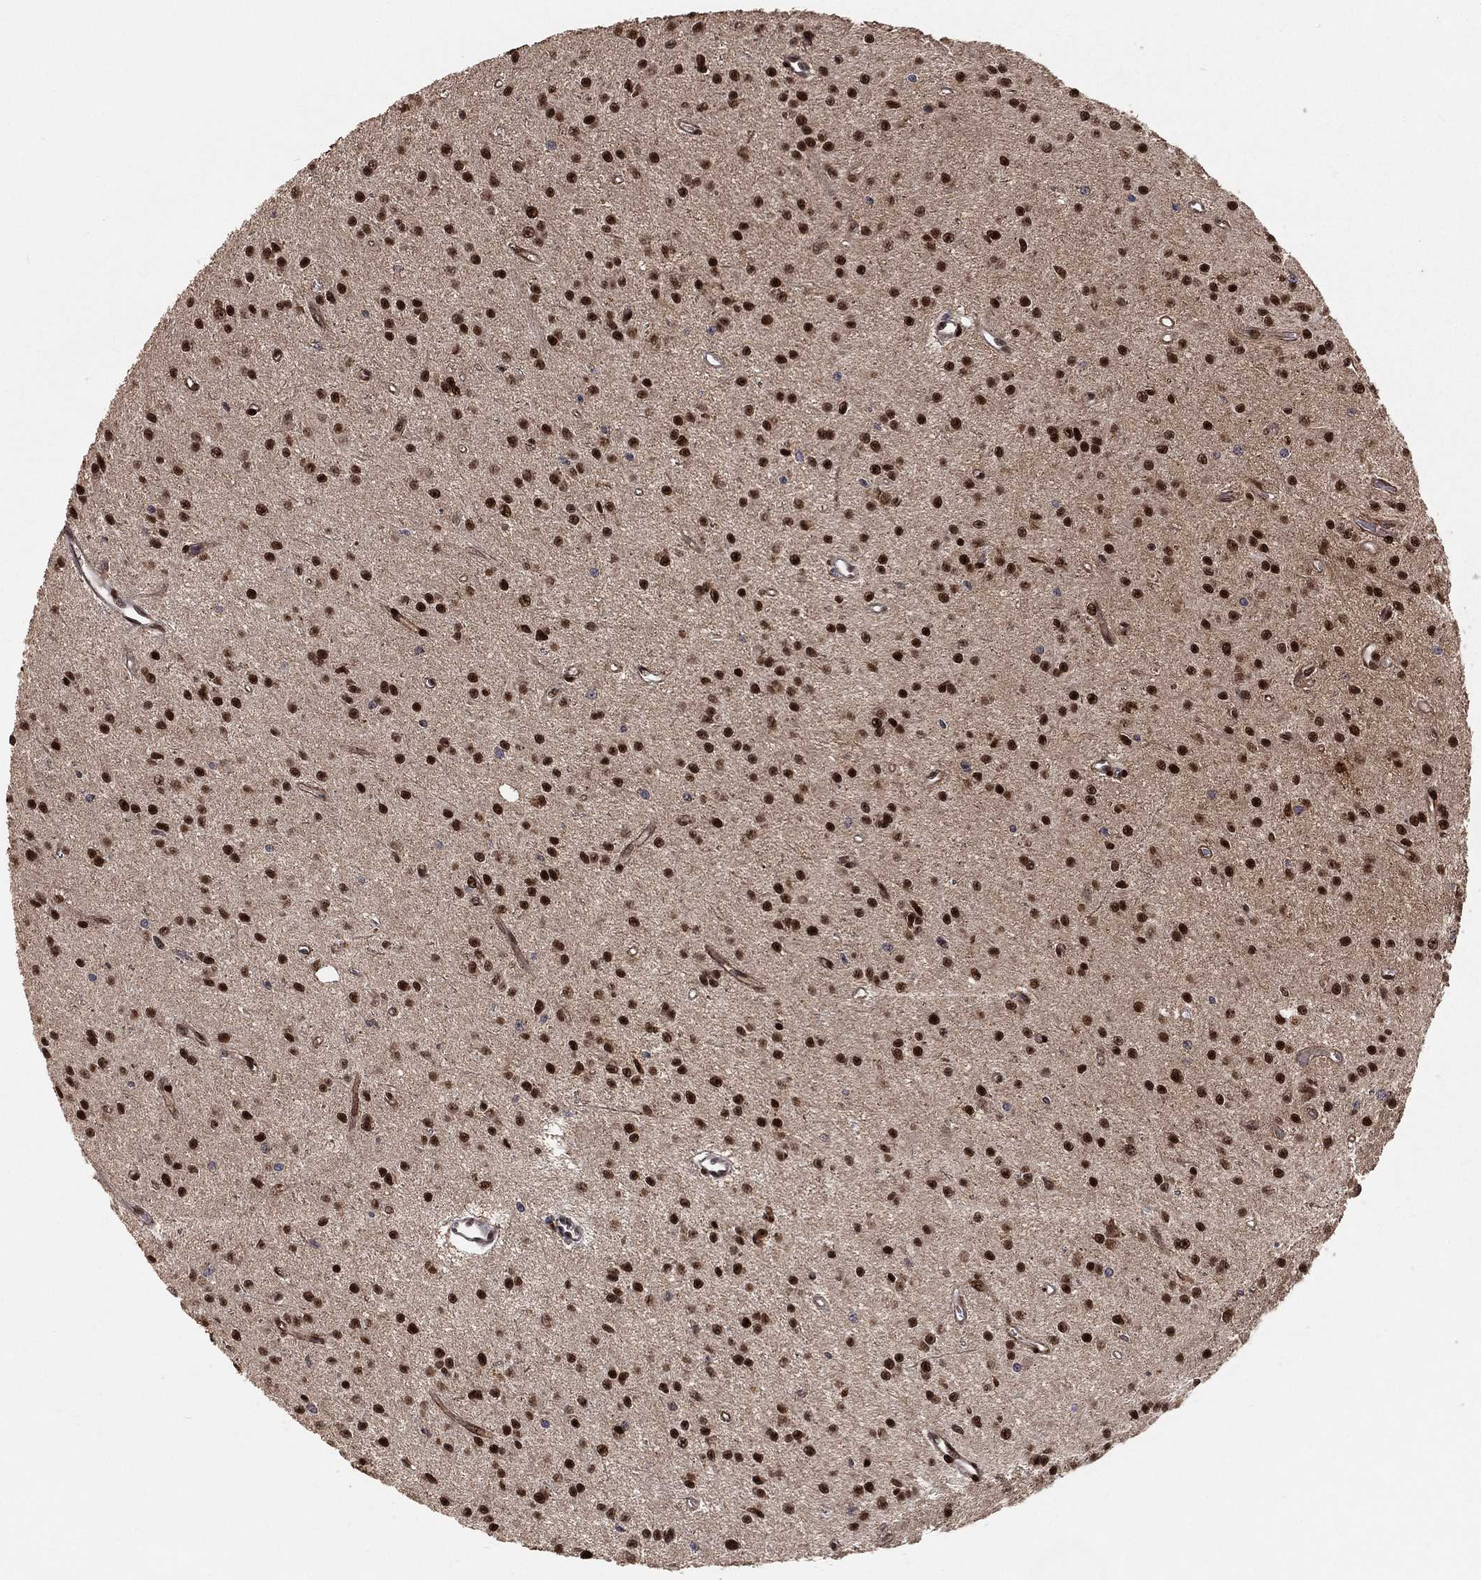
{"staining": {"intensity": "strong", "quantity": ">75%", "location": "nuclear"}, "tissue": "glioma", "cell_type": "Tumor cells", "image_type": "cancer", "snomed": [{"axis": "morphology", "description": "Glioma, malignant, Low grade"}, {"axis": "topography", "description": "Brain"}], "caption": "Immunohistochemical staining of human malignant low-grade glioma exhibits strong nuclear protein positivity in about >75% of tumor cells.", "gene": "ZEB1", "patient": {"sex": "female", "age": 45}}